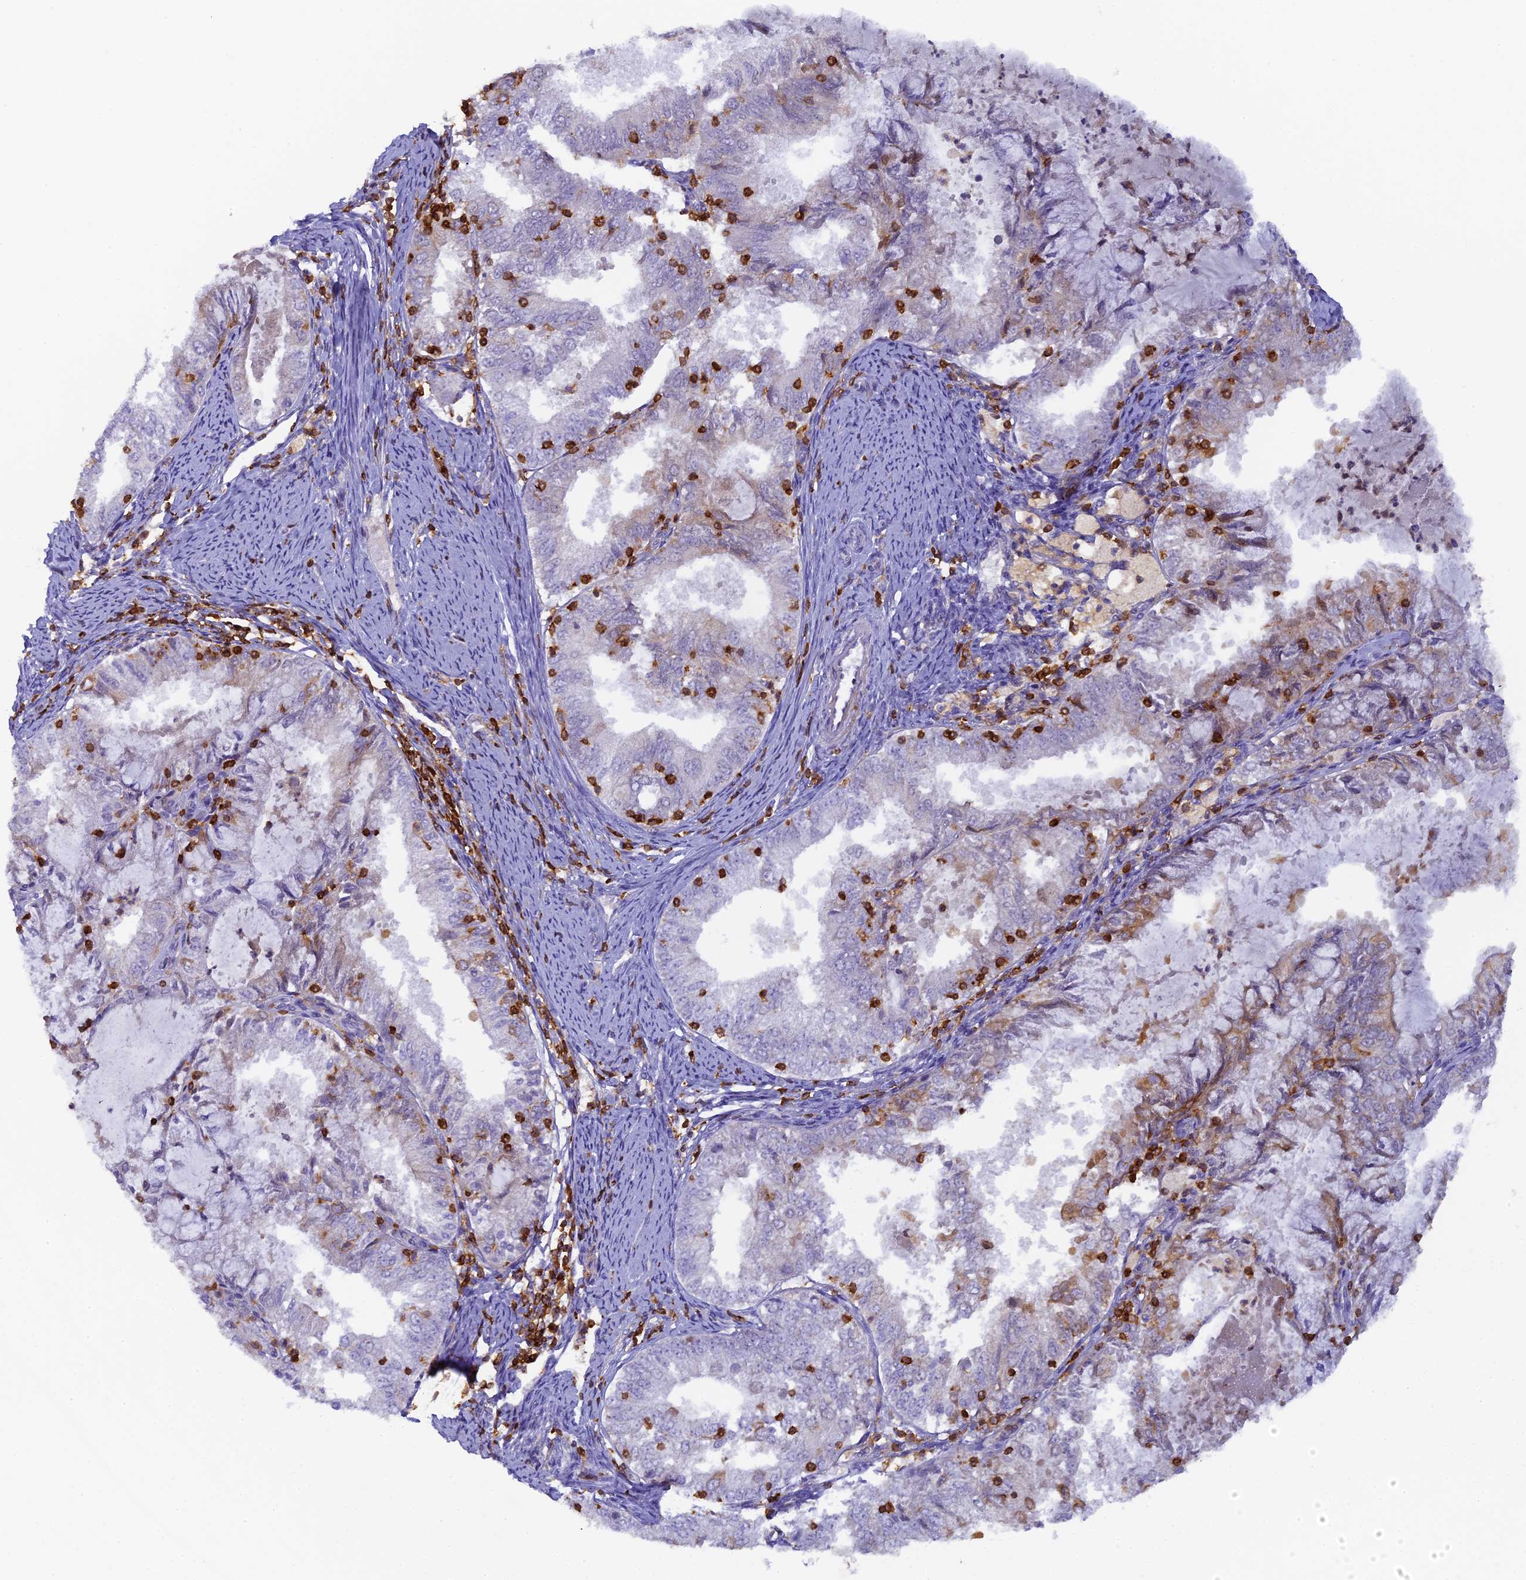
{"staining": {"intensity": "weak", "quantity": "<25%", "location": "cytoplasmic/membranous"}, "tissue": "endometrial cancer", "cell_type": "Tumor cells", "image_type": "cancer", "snomed": [{"axis": "morphology", "description": "Adenocarcinoma, NOS"}, {"axis": "topography", "description": "Endometrium"}], "caption": "A photomicrograph of human endometrial adenocarcinoma is negative for staining in tumor cells. (DAB (3,3'-diaminobenzidine) immunohistochemistry (IHC) with hematoxylin counter stain).", "gene": "FYB1", "patient": {"sex": "female", "age": 57}}